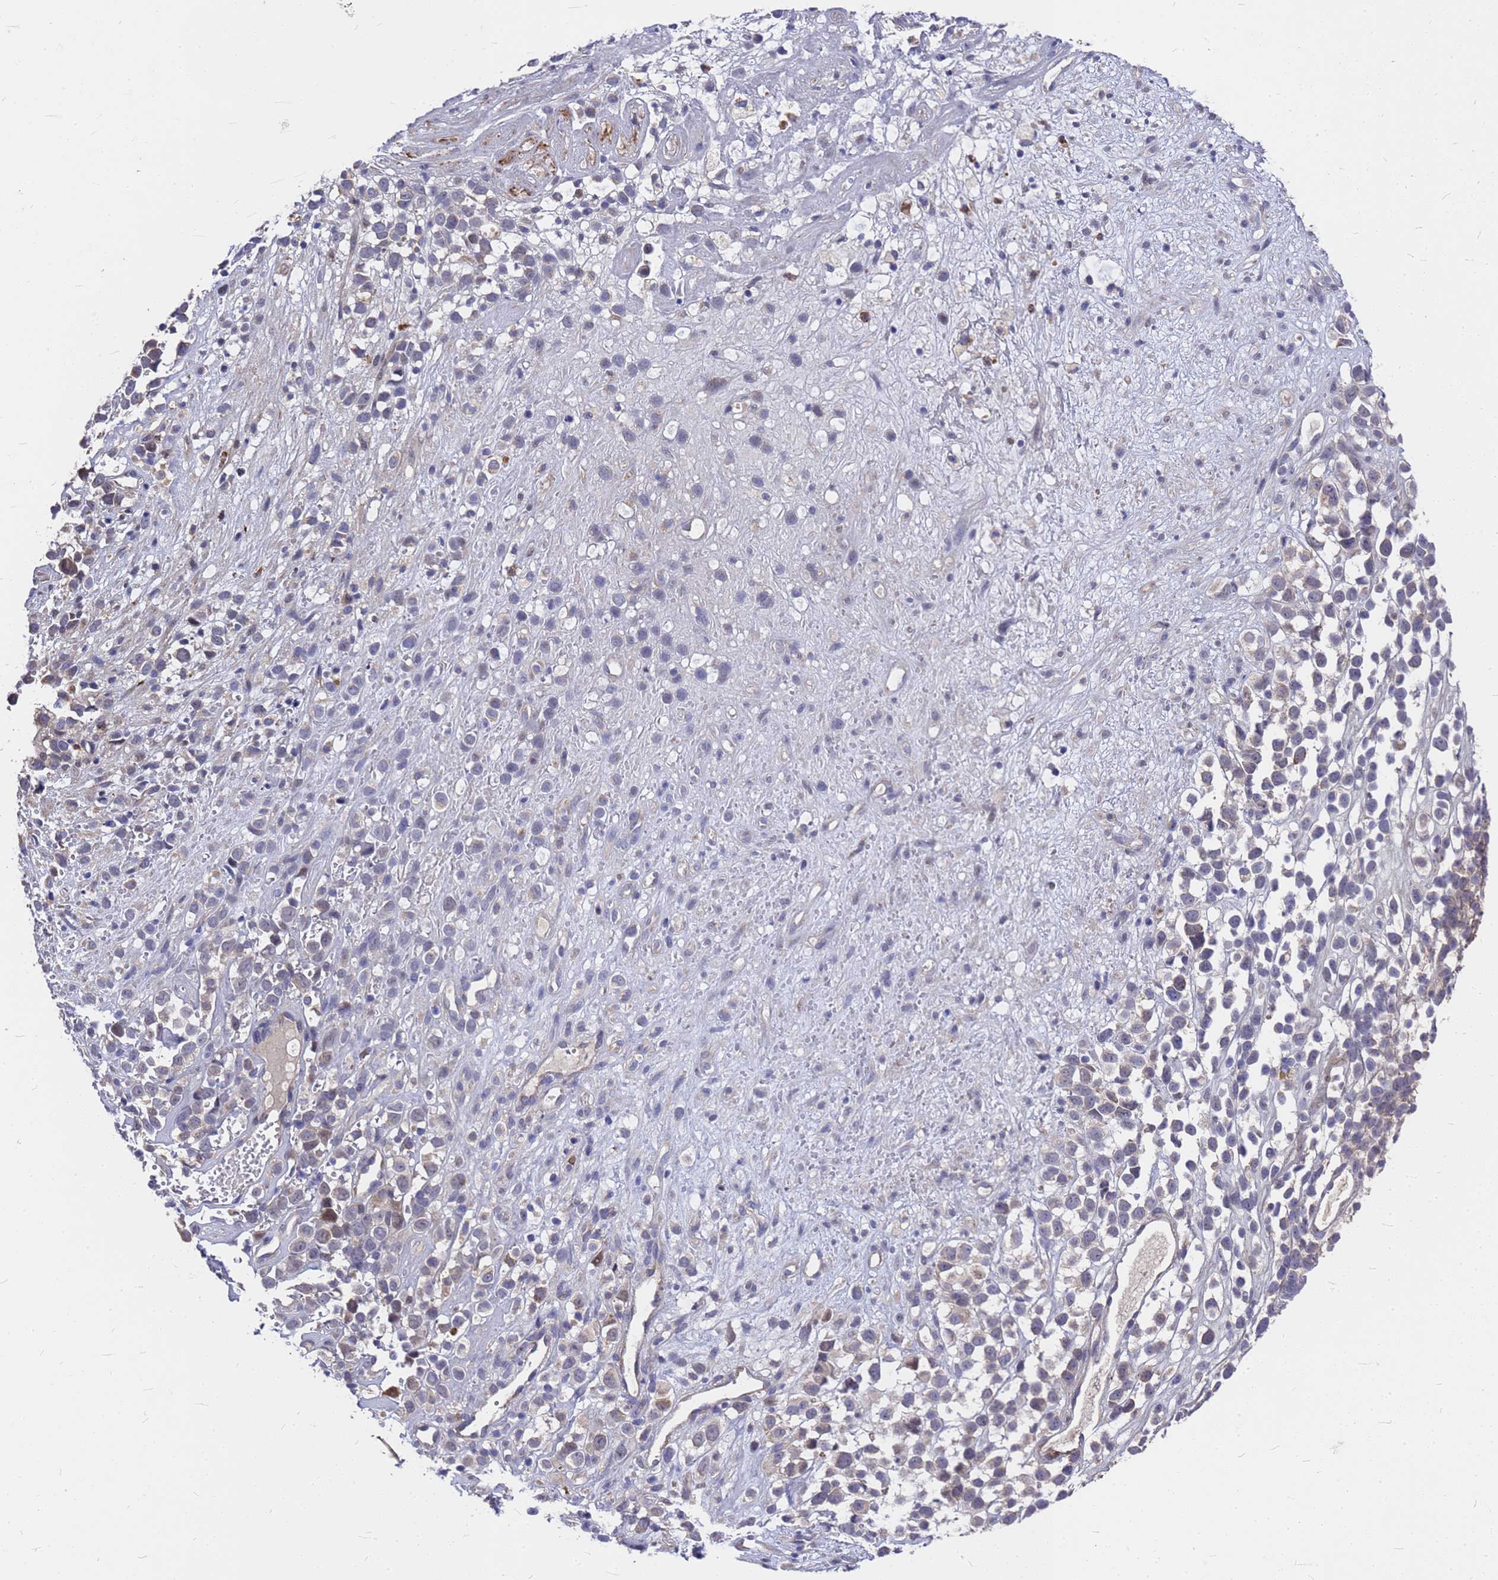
{"staining": {"intensity": "negative", "quantity": "none", "location": "none"}, "tissue": "melanoma", "cell_type": "Tumor cells", "image_type": "cancer", "snomed": [{"axis": "morphology", "description": "Malignant melanoma, NOS"}, {"axis": "topography", "description": "Nose, NOS"}], "caption": "The histopathology image shows no significant expression in tumor cells of malignant melanoma.", "gene": "ZNF717", "patient": {"sex": "female", "age": 48}}